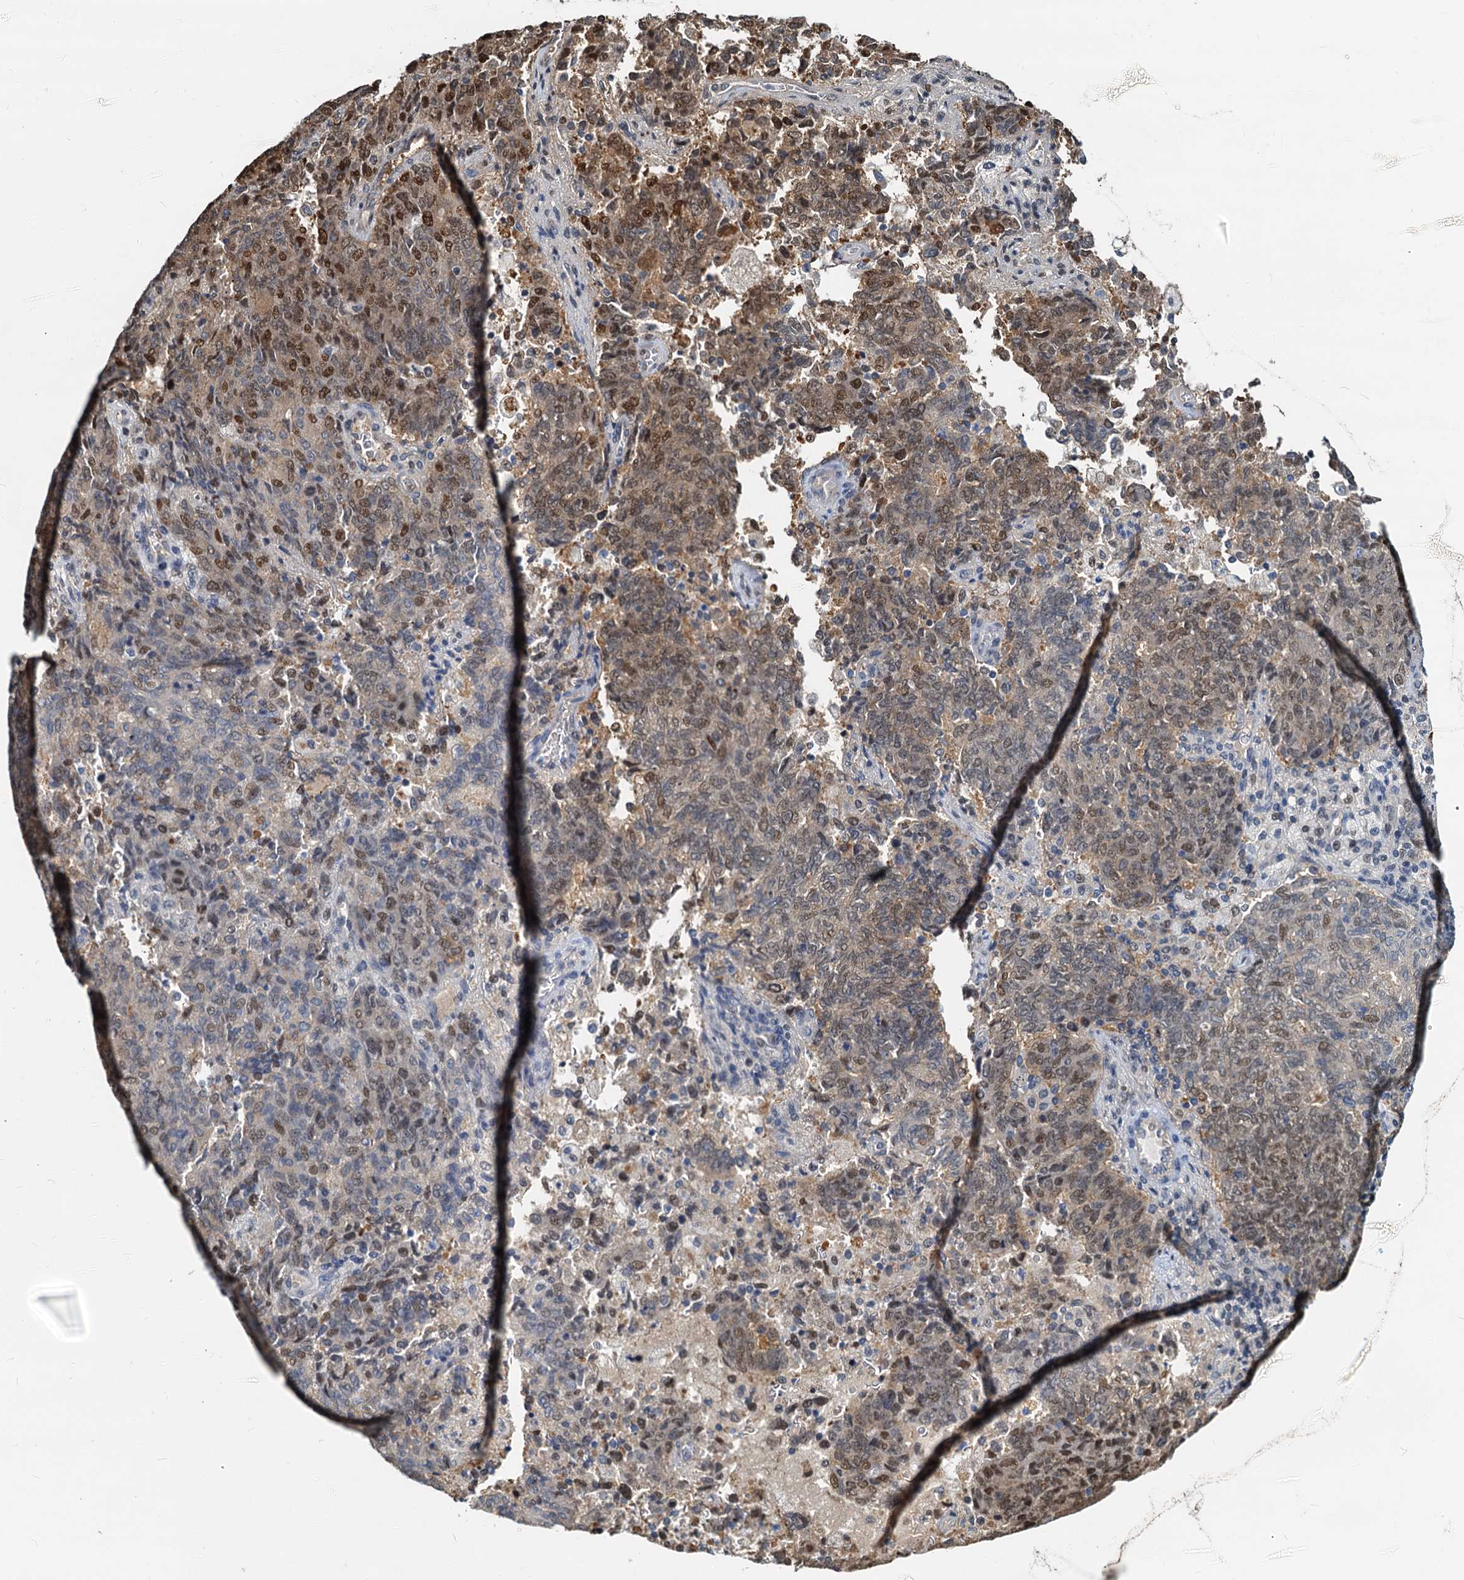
{"staining": {"intensity": "moderate", "quantity": "25%-75%", "location": "cytoplasmic/membranous,nuclear"}, "tissue": "endometrial cancer", "cell_type": "Tumor cells", "image_type": "cancer", "snomed": [{"axis": "morphology", "description": "Adenocarcinoma, NOS"}, {"axis": "topography", "description": "Endometrium"}], "caption": "Endometrial cancer tissue displays moderate cytoplasmic/membranous and nuclear expression in about 25%-75% of tumor cells, visualized by immunohistochemistry.", "gene": "PTGES3", "patient": {"sex": "female", "age": 80}}